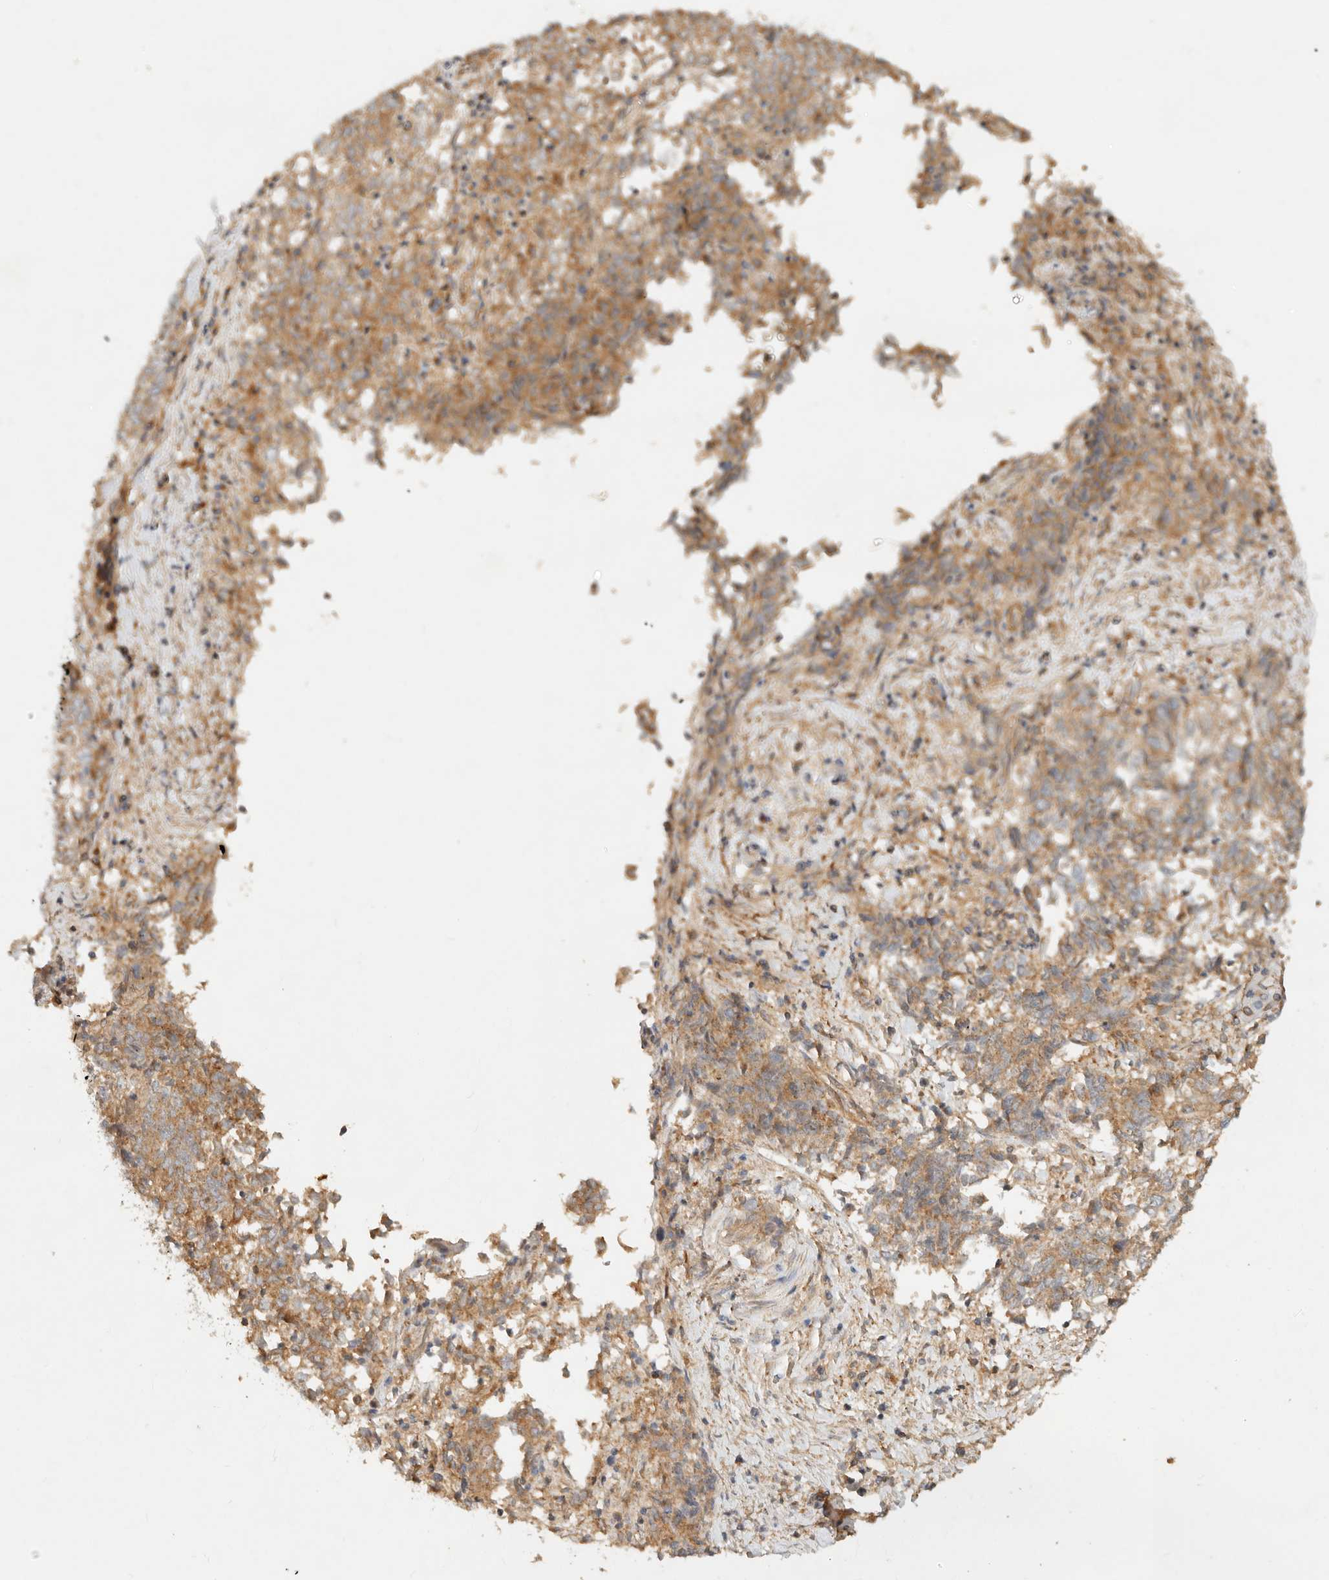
{"staining": {"intensity": "moderate", "quantity": ">75%", "location": "cytoplasmic/membranous"}, "tissue": "endometrial cancer", "cell_type": "Tumor cells", "image_type": "cancer", "snomed": [{"axis": "morphology", "description": "Adenocarcinoma, NOS"}, {"axis": "topography", "description": "Endometrium"}], "caption": "Protein analysis of adenocarcinoma (endometrial) tissue exhibits moderate cytoplasmic/membranous positivity in about >75% of tumor cells.", "gene": "HECTD3", "patient": {"sex": "female", "age": 80}}